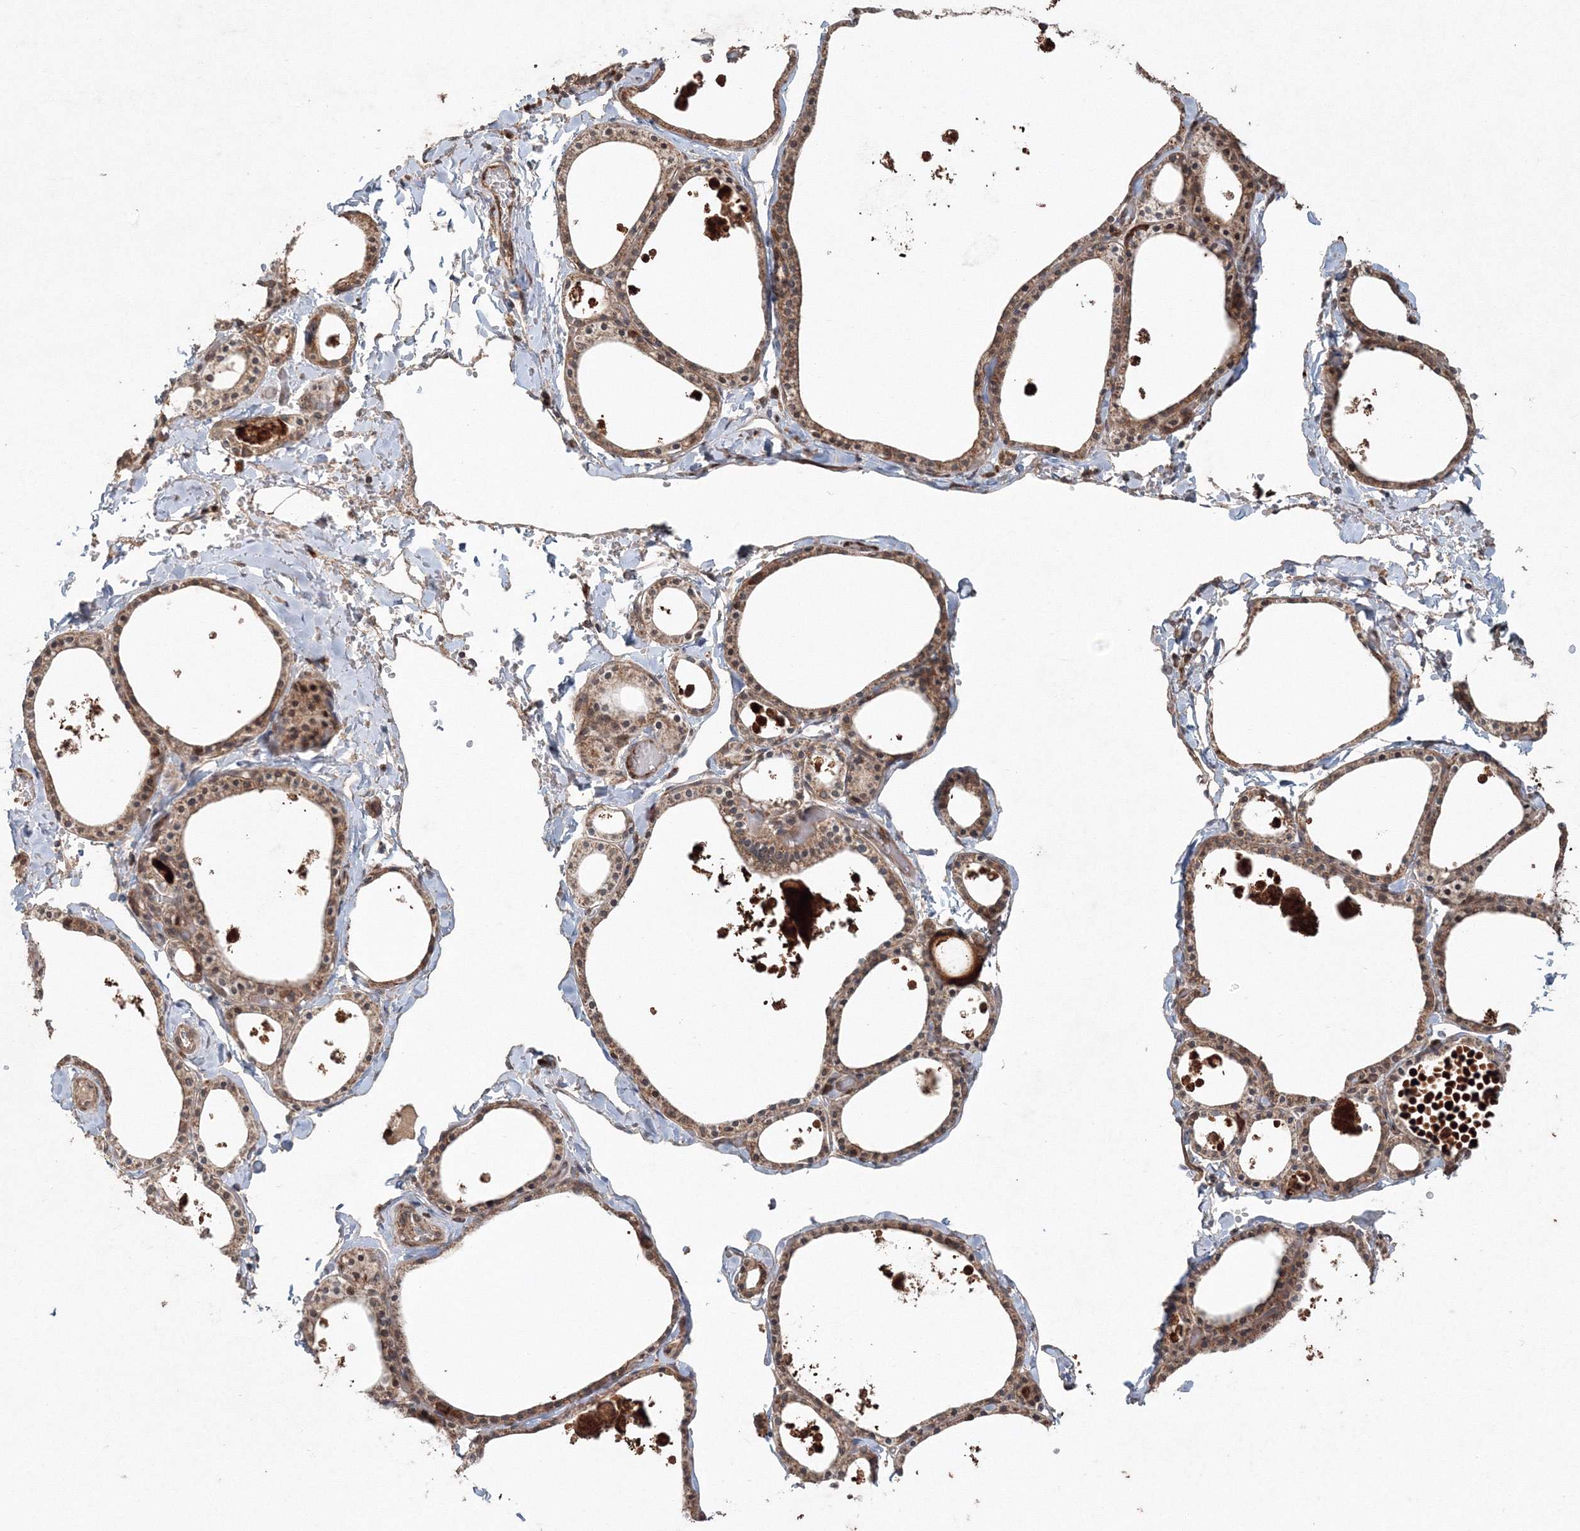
{"staining": {"intensity": "moderate", "quantity": ">75%", "location": "cytoplasmic/membranous"}, "tissue": "thyroid gland", "cell_type": "Glandular cells", "image_type": "normal", "snomed": [{"axis": "morphology", "description": "Normal tissue, NOS"}, {"axis": "topography", "description": "Thyroid gland"}], "caption": "An immunohistochemistry (IHC) histopathology image of benign tissue is shown. Protein staining in brown shows moderate cytoplasmic/membranous positivity in thyroid gland within glandular cells.", "gene": "ANAPC16", "patient": {"sex": "male", "age": 56}}